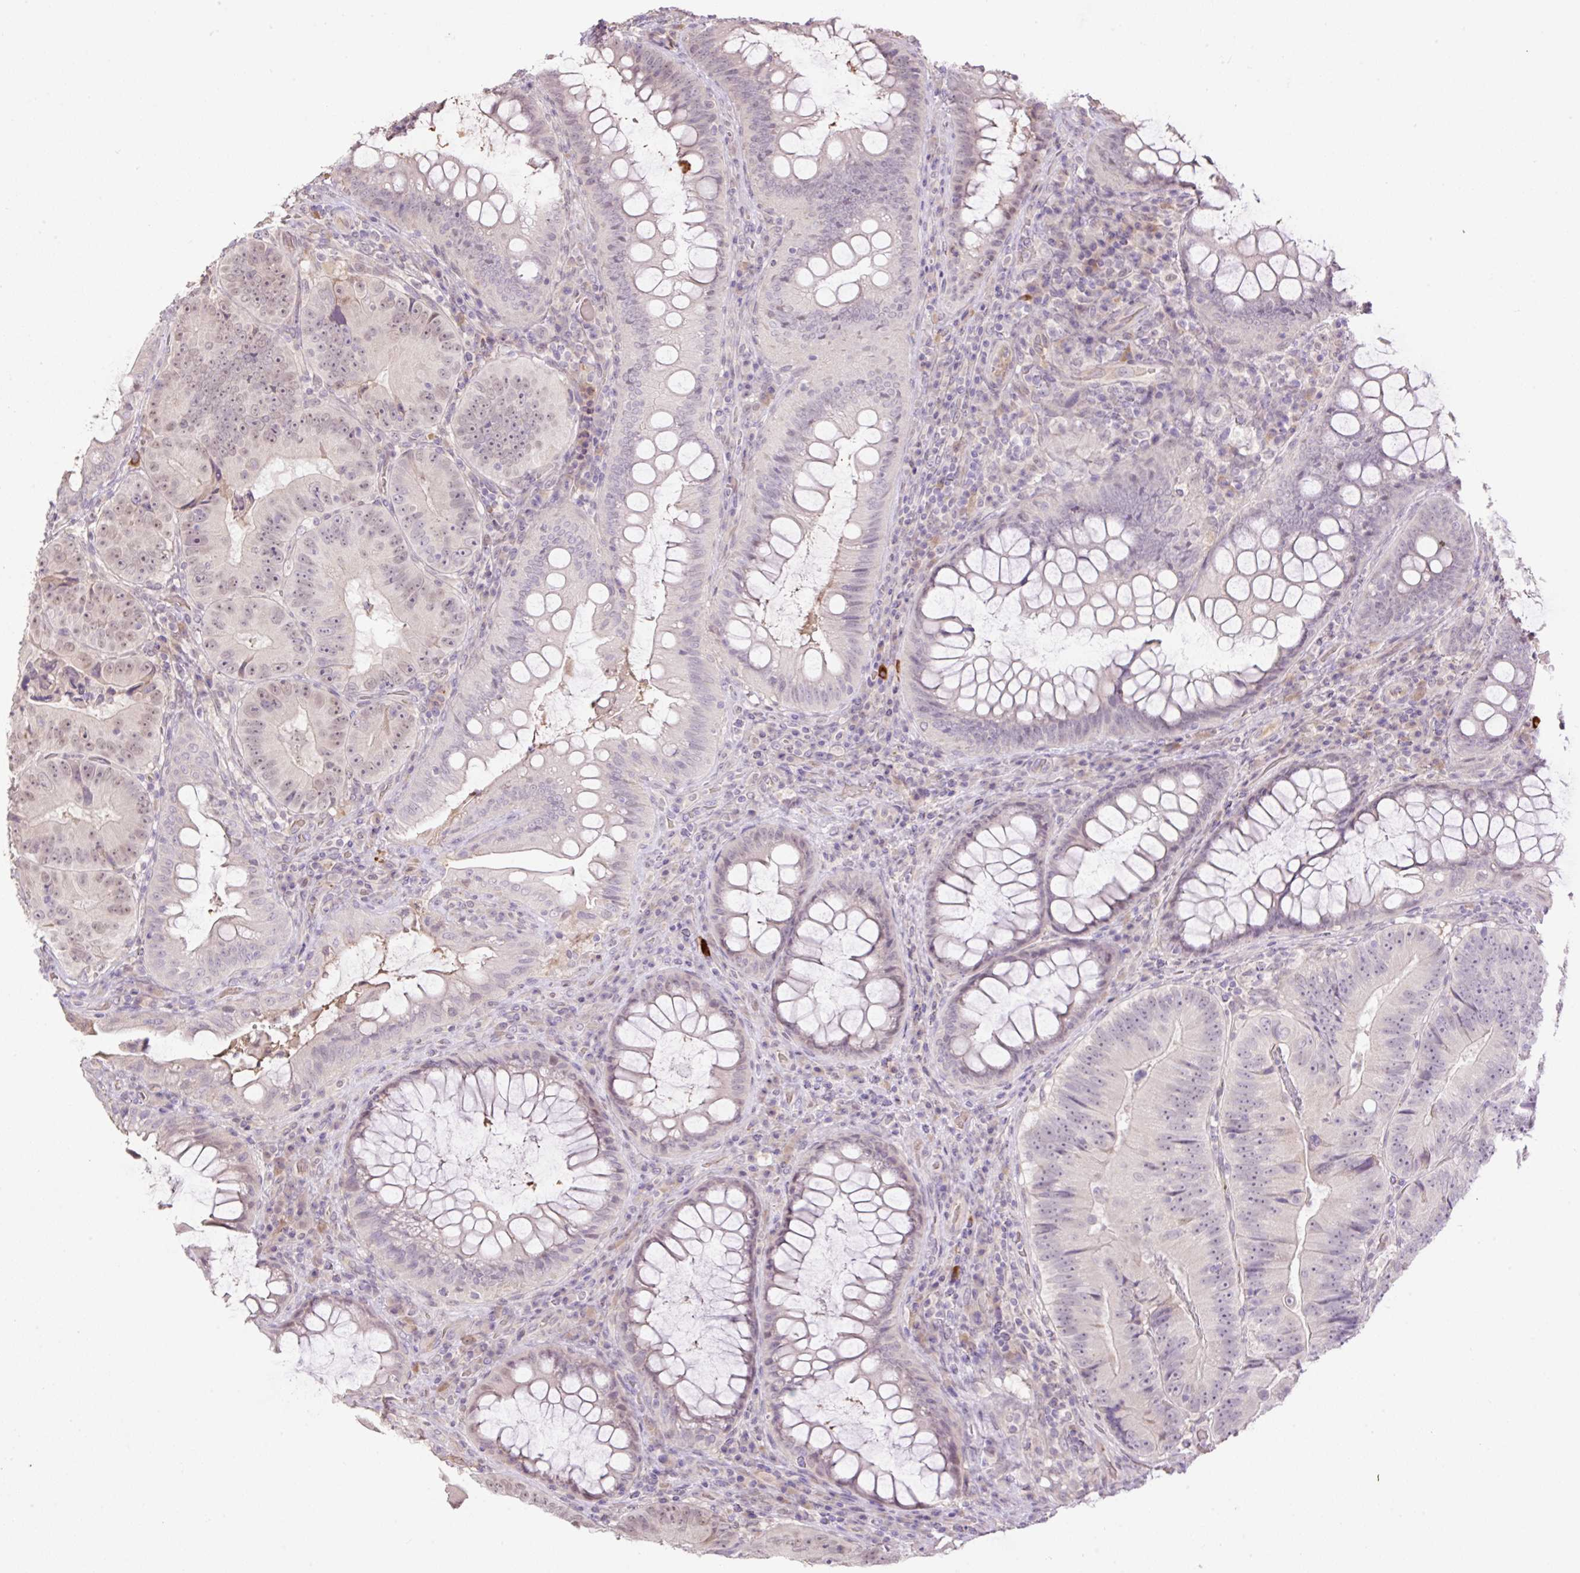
{"staining": {"intensity": "weak", "quantity": "<25%", "location": "cytoplasmic/membranous,nuclear"}, "tissue": "colorectal cancer", "cell_type": "Tumor cells", "image_type": "cancer", "snomed": [{"axis": "morphology", "description": "Adenocarcinoma, NOS"}, {"axis": "topography", "description": "Colon"}], "caption": "Colorectal cancer (adenocarcinoma) stained for a protein using IHC reveals no positivity tumor cells.", "gene": "HABP4", "patient": {"sex": "female", "age": 86}}